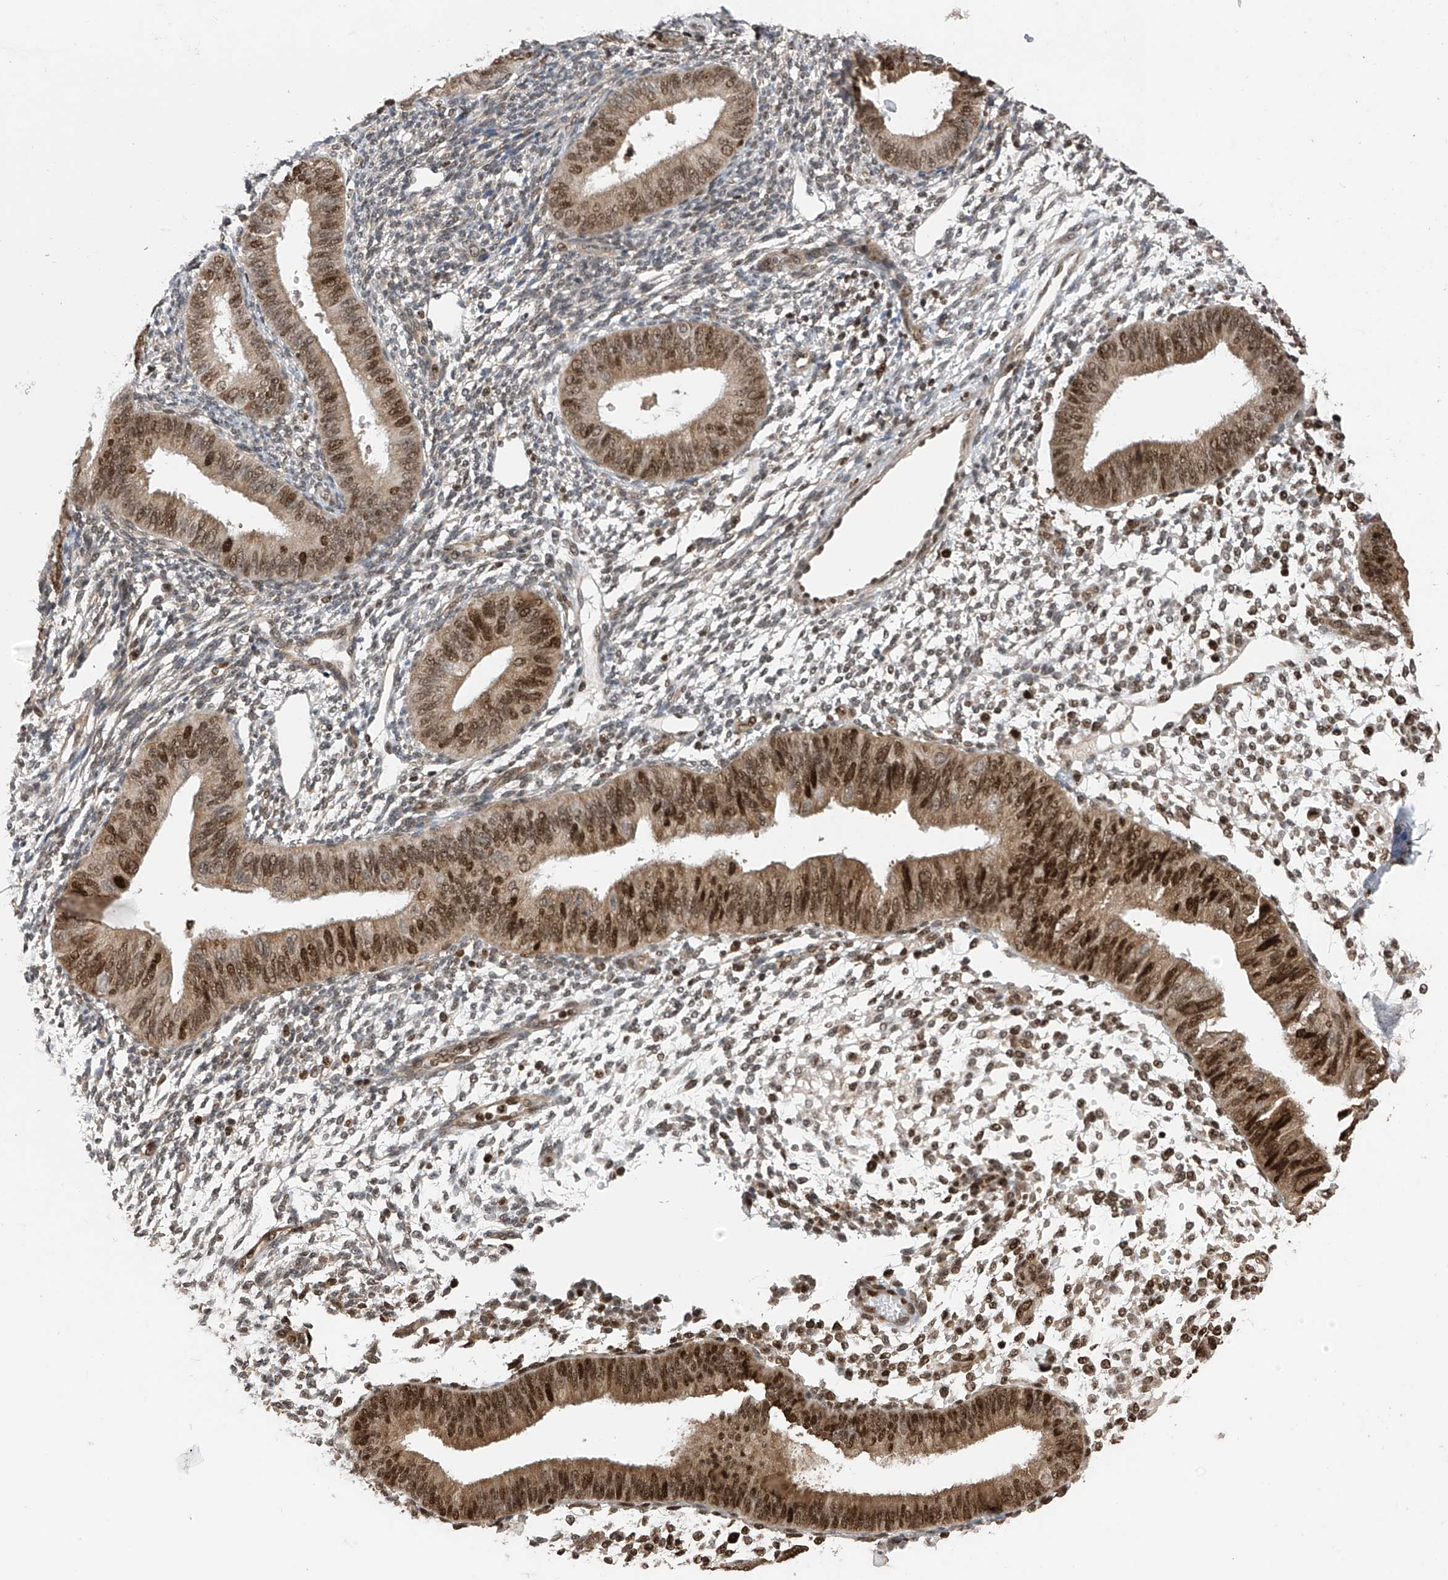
{"staining": {"intensity": "moderate", "quantity": "<25%", "location": "nuclear"}, "tissue": "endometrium", "cell_type": "Cells in endometrial stroma", "image_type": "normal", "snomed": [{"axis": "morphology", "description": "Normal tissue, NOS"}, {"axis": "topography", "description": "Uterus"}, {"axis": "topography", "description": "Endometrium"}], "caption": "IHC (DAB) staining of unremarkable endometrium displays moderate nuclear protein positivity in approximately <25% of cells in endometrial stroma.", "gene": "DNAJC9", "patient": {"sex": "female", "age": 48}}